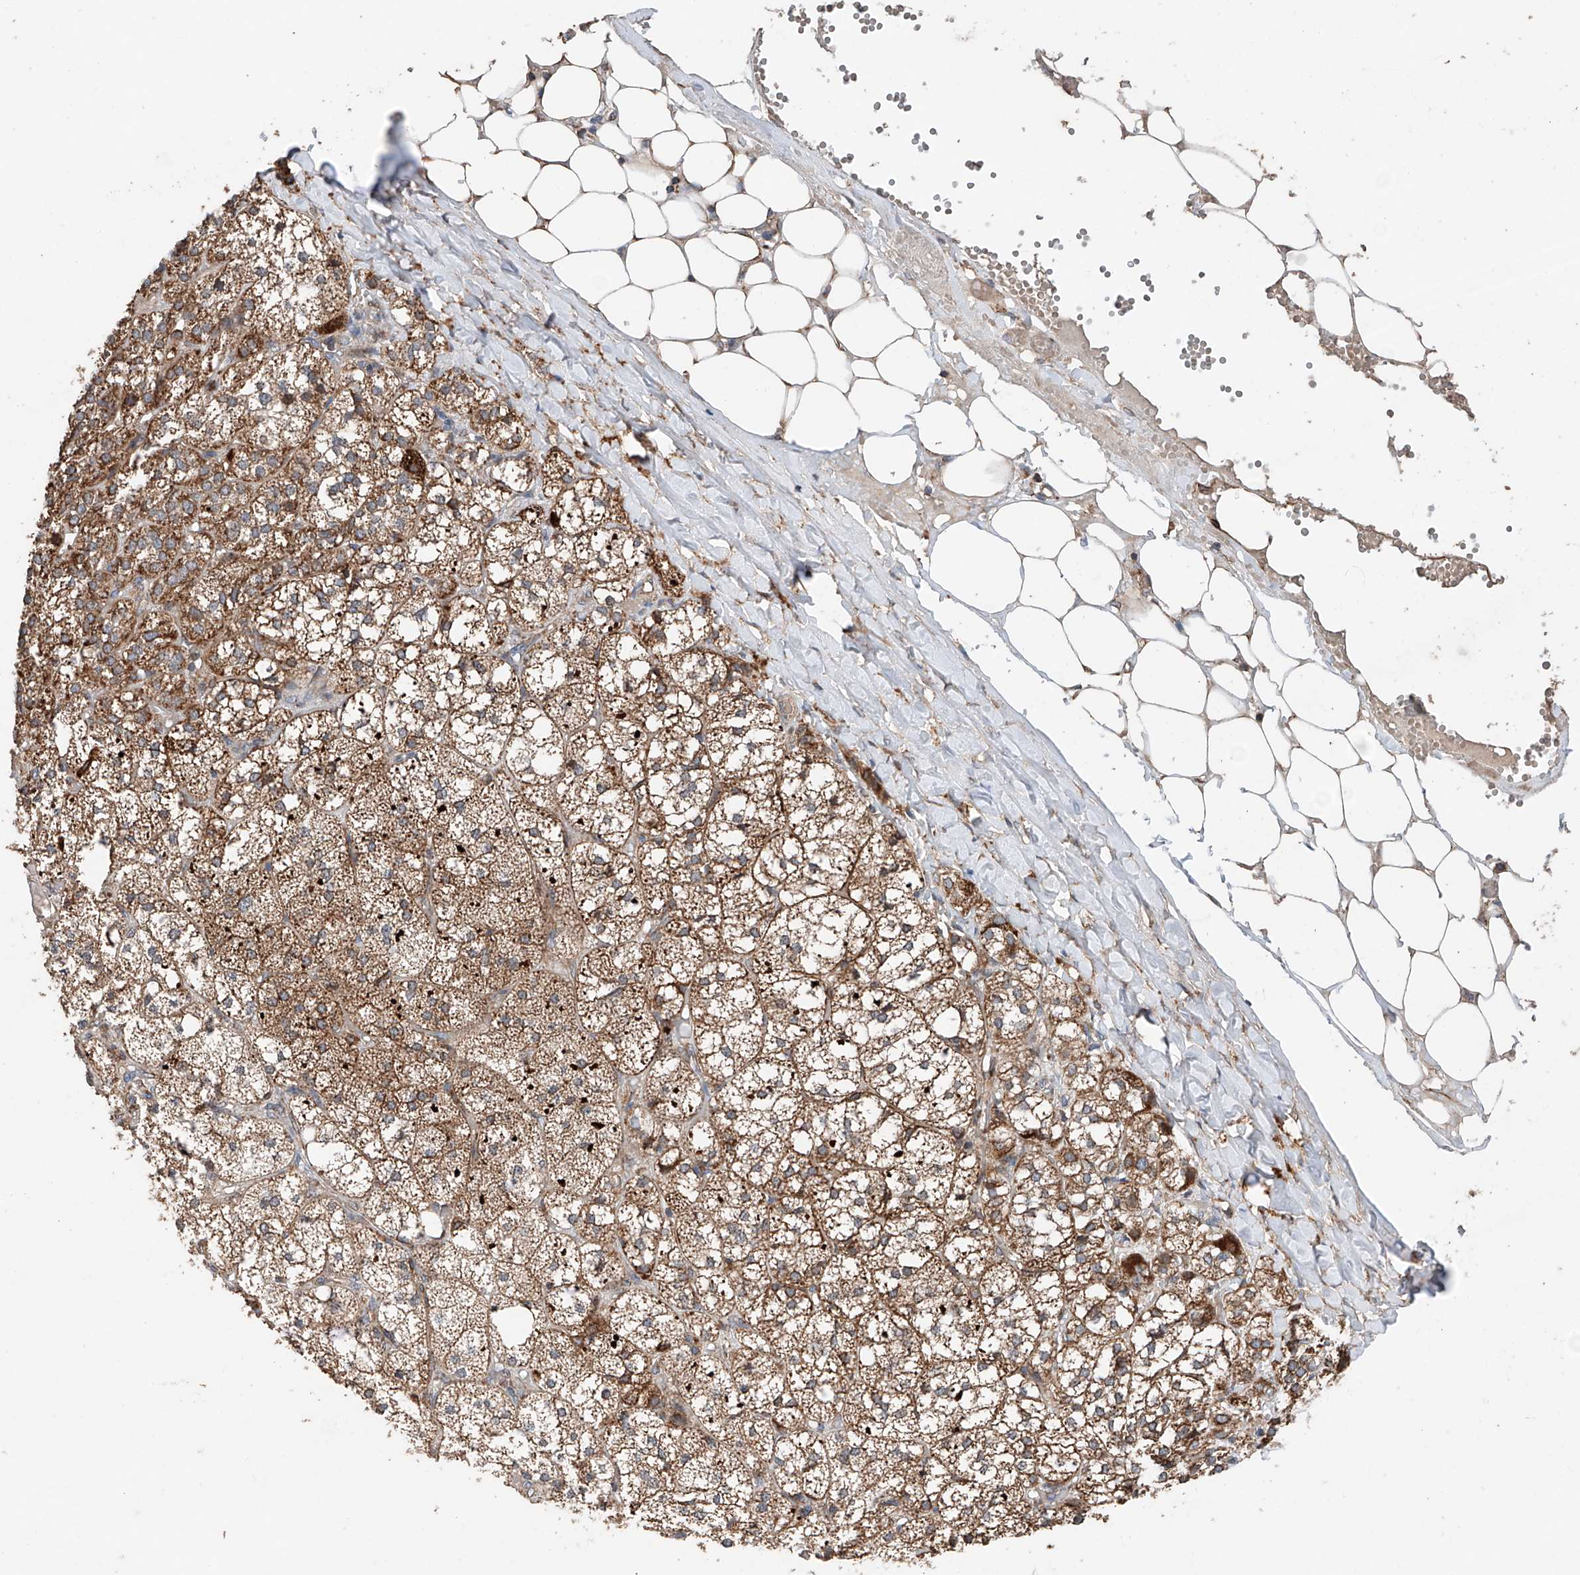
{"staining": {"intensity": "strong", "quantity": ">75%", "location": "cytoplasmic/membranous"}, "tissue": "adrenal gland", "cell_type": "Glandular cells", "image_type": "normal", "snomed": [{"axis": "morphology", "description": "Normal tissue, NOS"}, {"axis": "topography", "description": "Adrenal gland"}], "caption": "Unremarkable adrenal gland displays strong cytoplasmic/membranous positivity in about >75% of glandular cells, visualized by immunohistochemistry.", "gene": "AP4B1", "patient": {"sex": "female", "age": 61}}